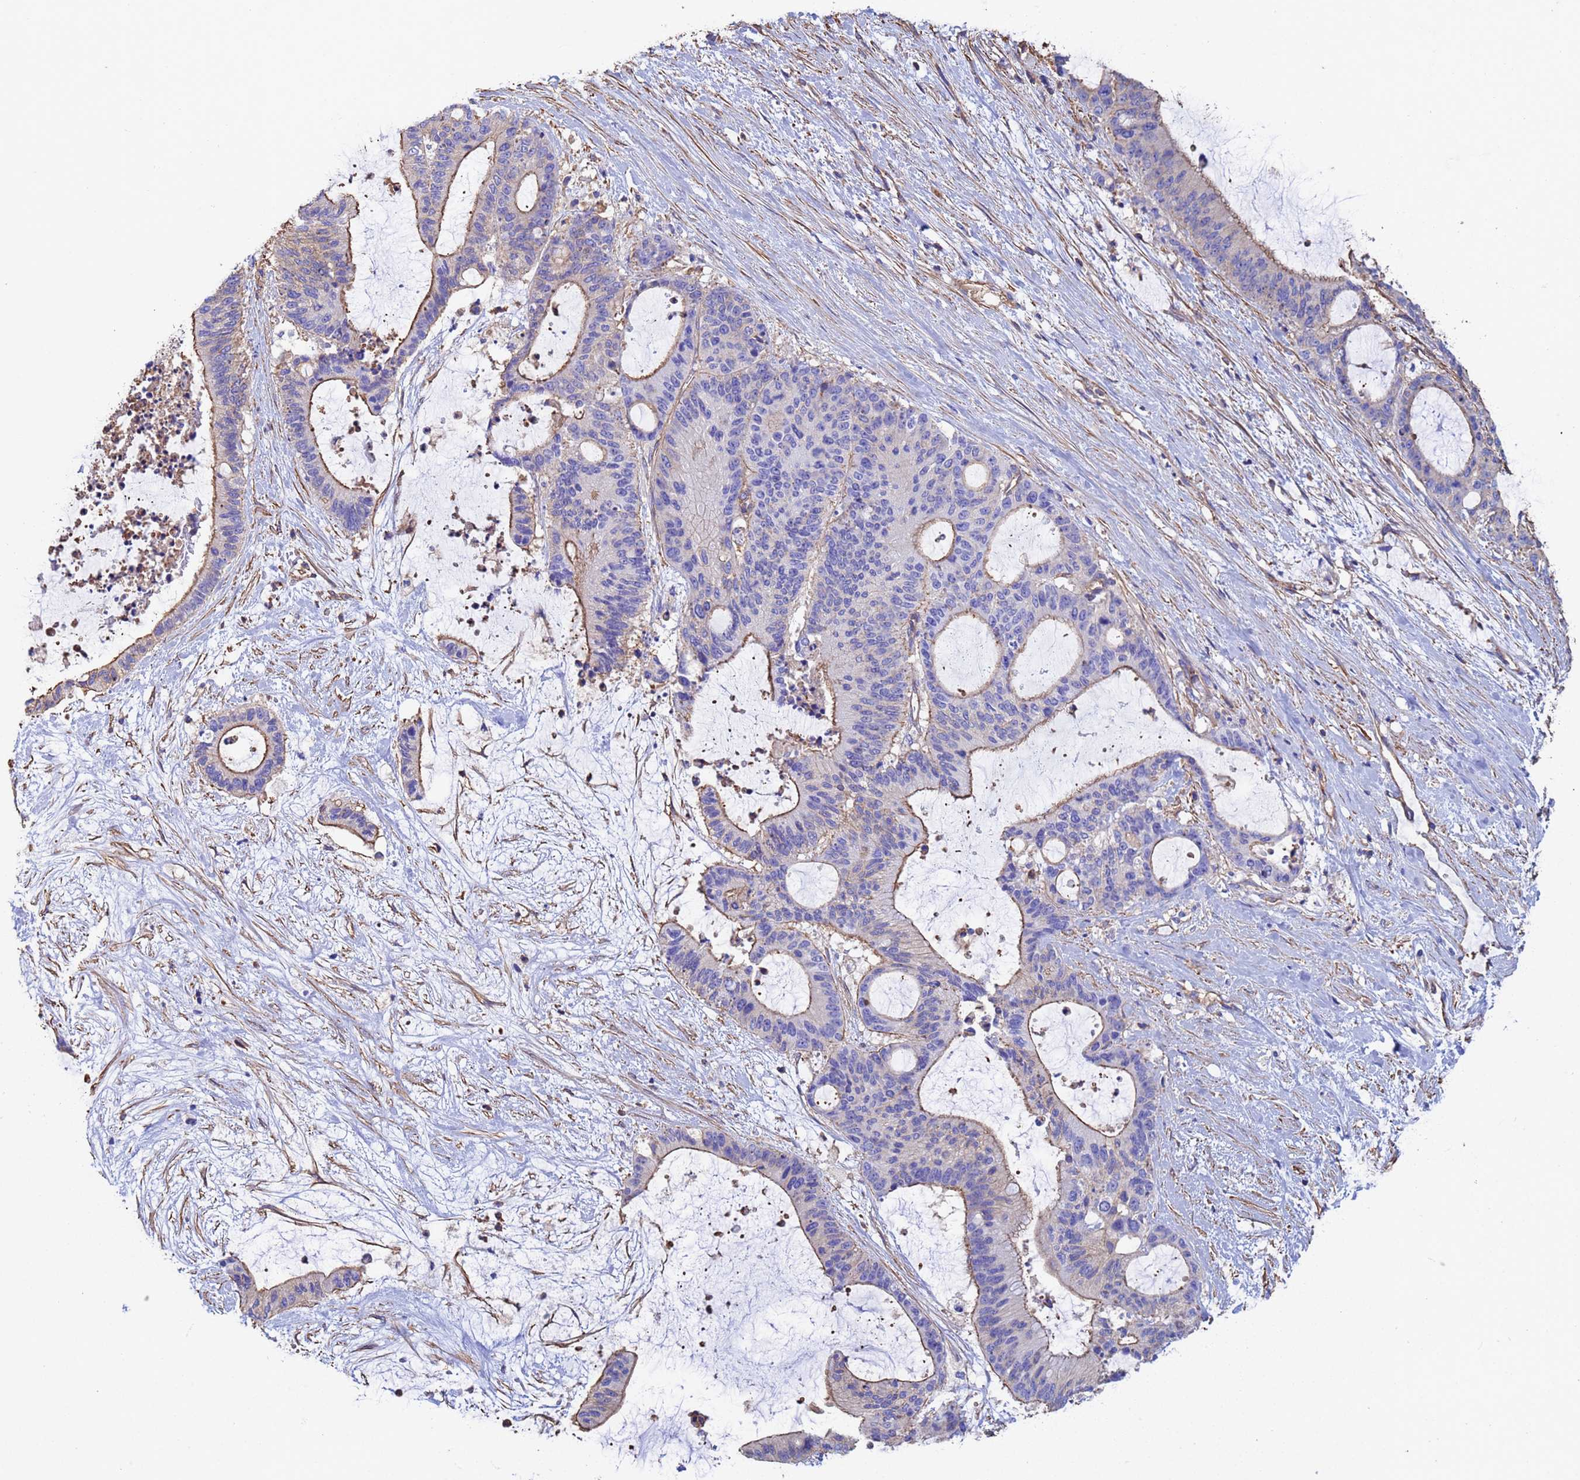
{"staining": {"intensity": "moderate", "quantity": "25%-75%", "location": "cytoplasmic/membranous"}, "tissue": "liver cancer", "cell_type": "Tumor cells", "image_type": "cancer", "snomed": [{"axis": "morphology", "description": "Normal tissue, NOS"}, {"axis": "morphology", "description": "Cholangiocarcinoma"}, {"axis": "topography", "description": "Liver"}, {"axis": "topography", "description": "Peripheral nerve tissue"}], "caption": "Immunohistochemistry (IHC) of human liver cancer shows medium levels of moderate cytoplasmic/membranous staining in approximately 25%-75% of tumor cells.", "gene": "MYL12A", "patient": {"sex": "female", "age": 73}}